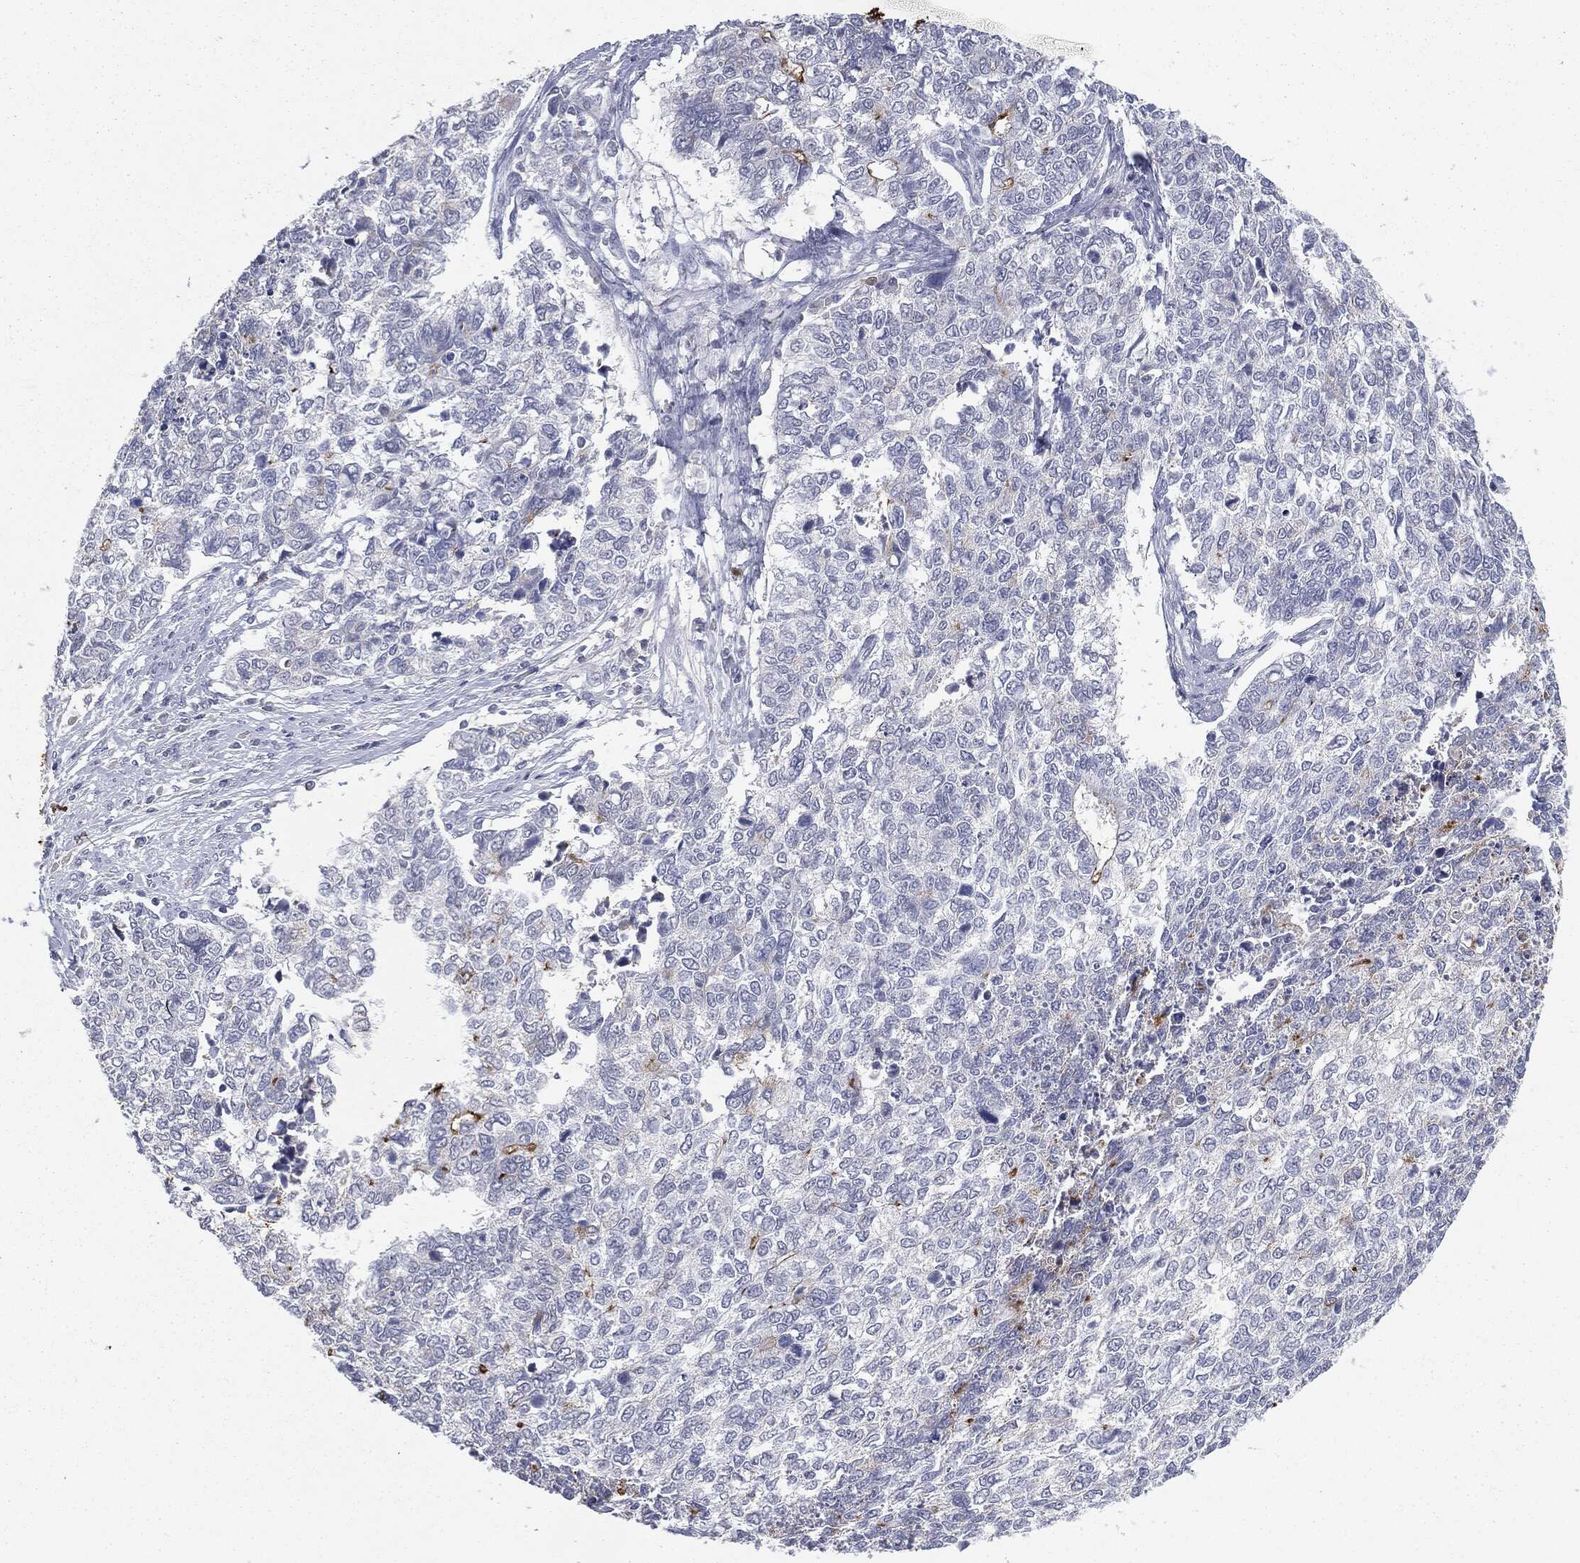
{"staining": {"intensity": "negative", "quantity": "none", "location": "none"}, "tissue": "cervical cancer", "cell_type": "Tumor cells", "image_type": "cancer", "snomed": [{"axis": "morphology", "description": "Adenocarcinoma, NOS"}, {"axis": "topography", "description": "Cervix"}], "caption": "Tumor cells are negative for protein expression in human cervical cancer (adenocarcinoma).", "gene": "MUC1", "patient": {"sex": "female", "age": 63}}